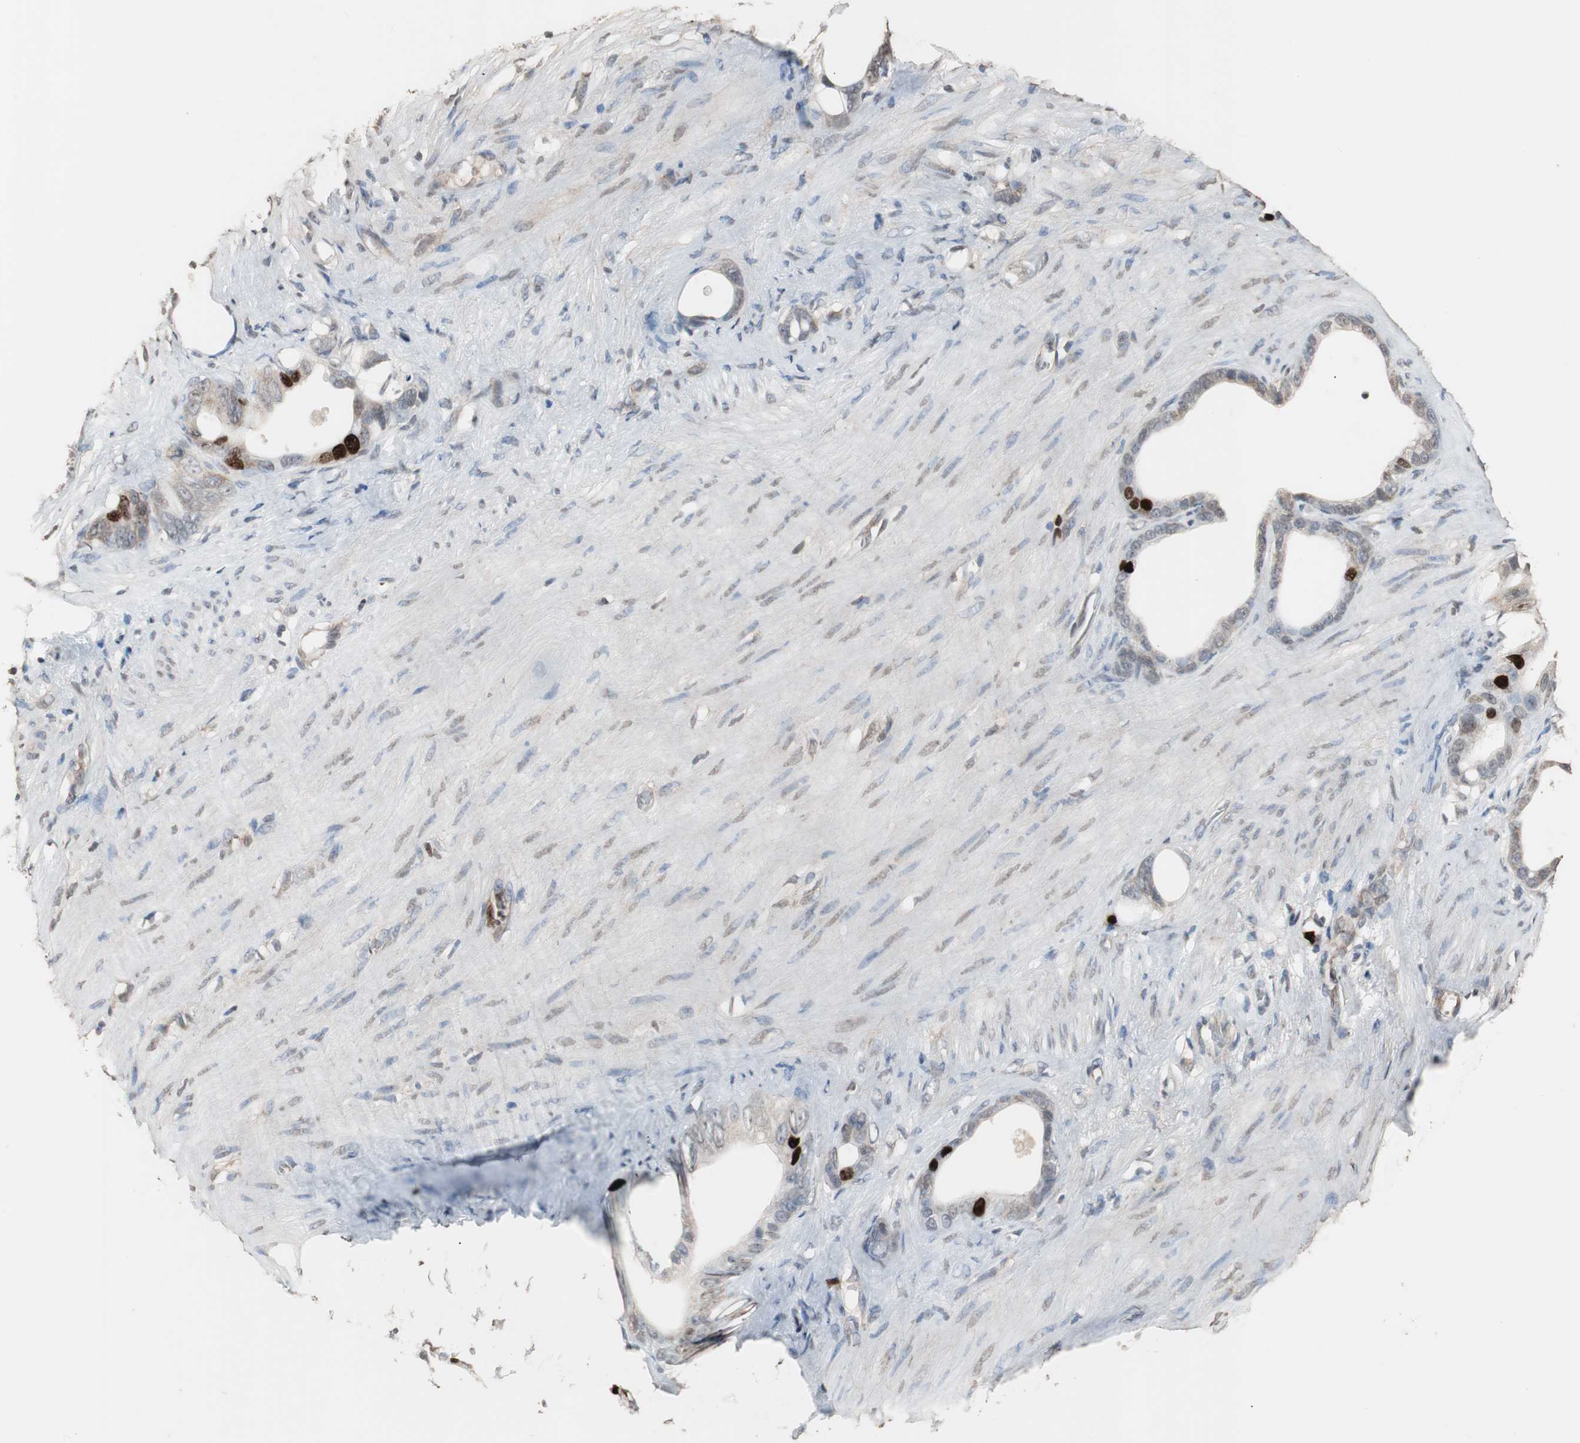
{"staining": {"intensity": "strong", "quantity": "<25%", "location": "nuclear"}, "tissue": "stomach cancer", "cell_type": "Tumor cells", "image_type": "cancer", "snomed": [{"axis": "morphology", "description": "Adenocarcinoma, NOS"}, {"axis": "topography", "description": "Stomach"}], "caption": "A medium amount of strong nuclear positivity is identified in approximately <25% of tumor cells in stomach adenocarcinoma tissue.", "gene": "TOP2A", "patient": {"sex": "female", "age": 75}}